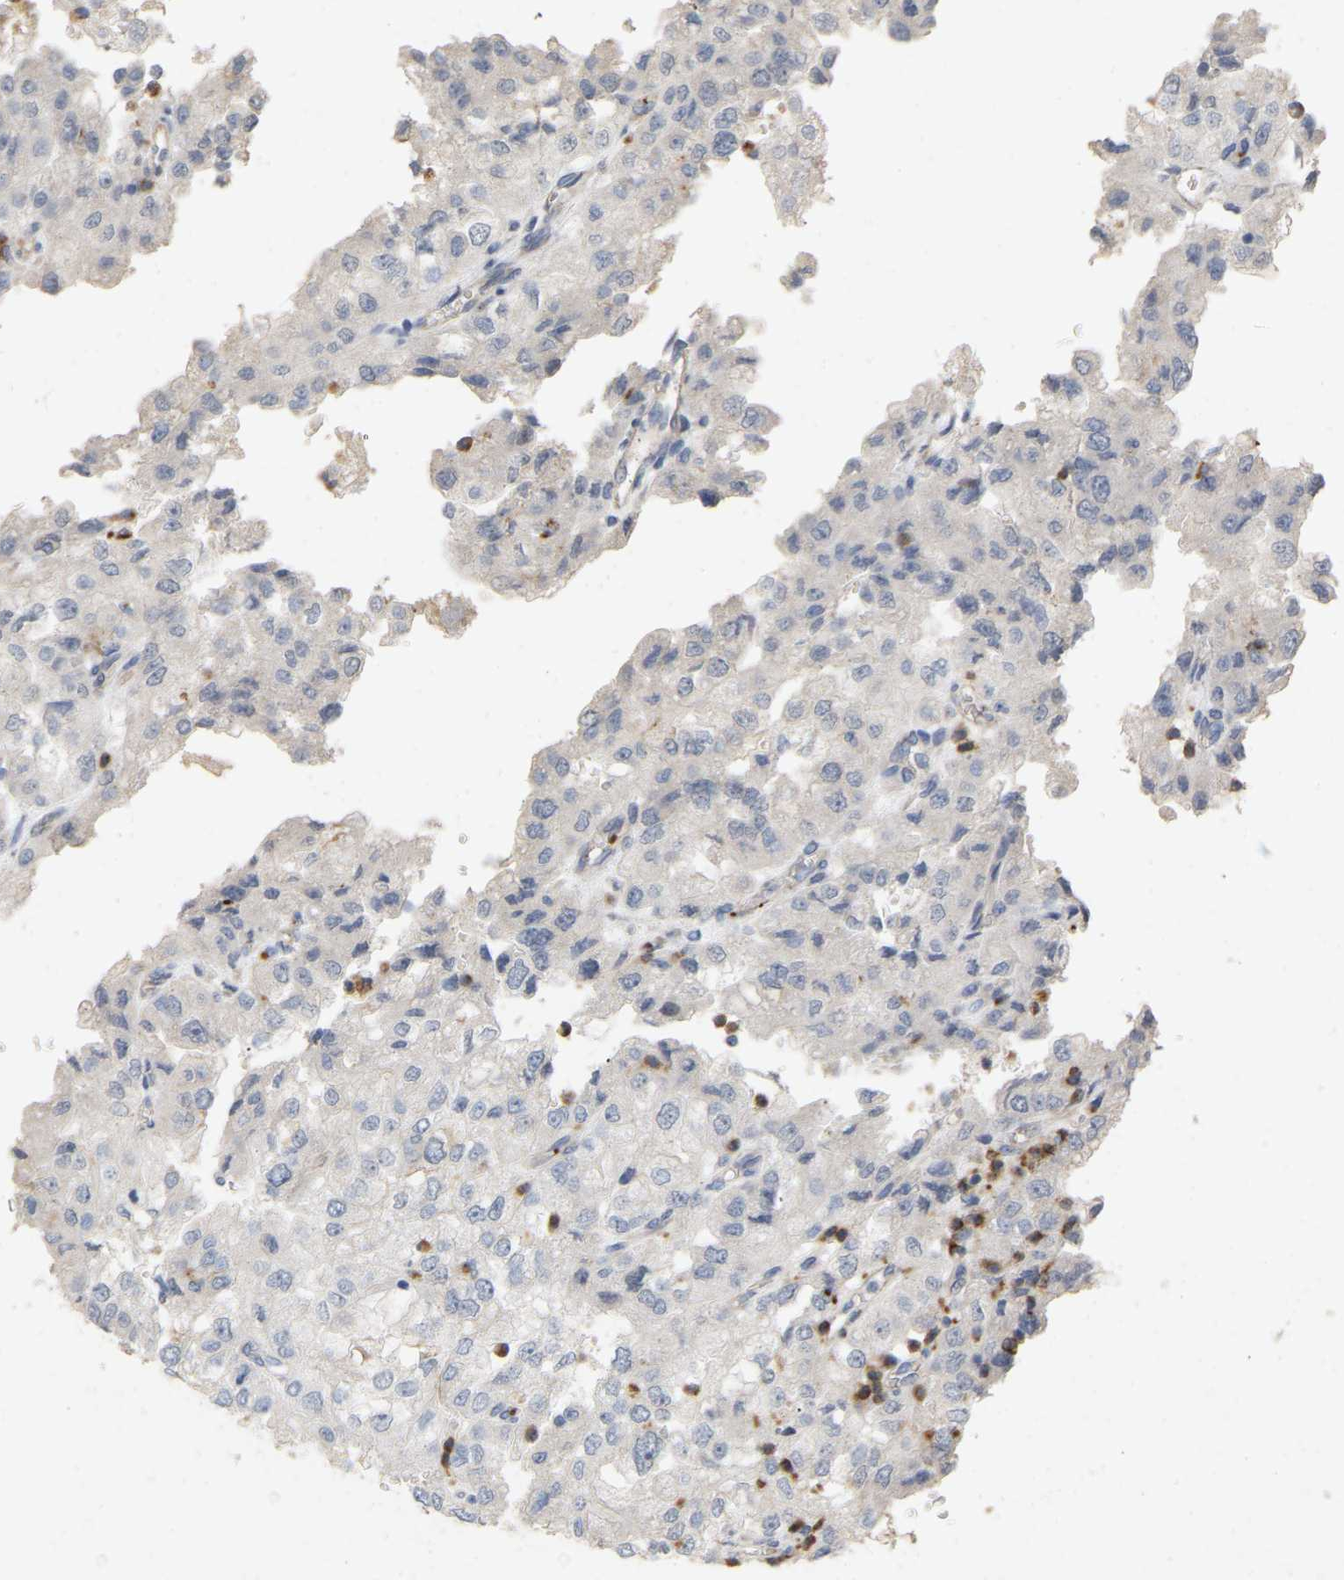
{"staining": {"intensity": "negative", "quantity": "none", "location": "none"}, "tissue": "renal cancer", "cell_type": "Tumor cells", "image_type": "cancer", "snomed": [{"axis": "morphology", "description": "Adenocarcinoma, NOS"}, {"axis": "topography", "description": "Kidney"}], "caption": "Immunohistochemistry of renal cancer exhibits no expression in tumor cells.", "gene": "RHEB", "patient": {"sex": "female", "age": 54}}